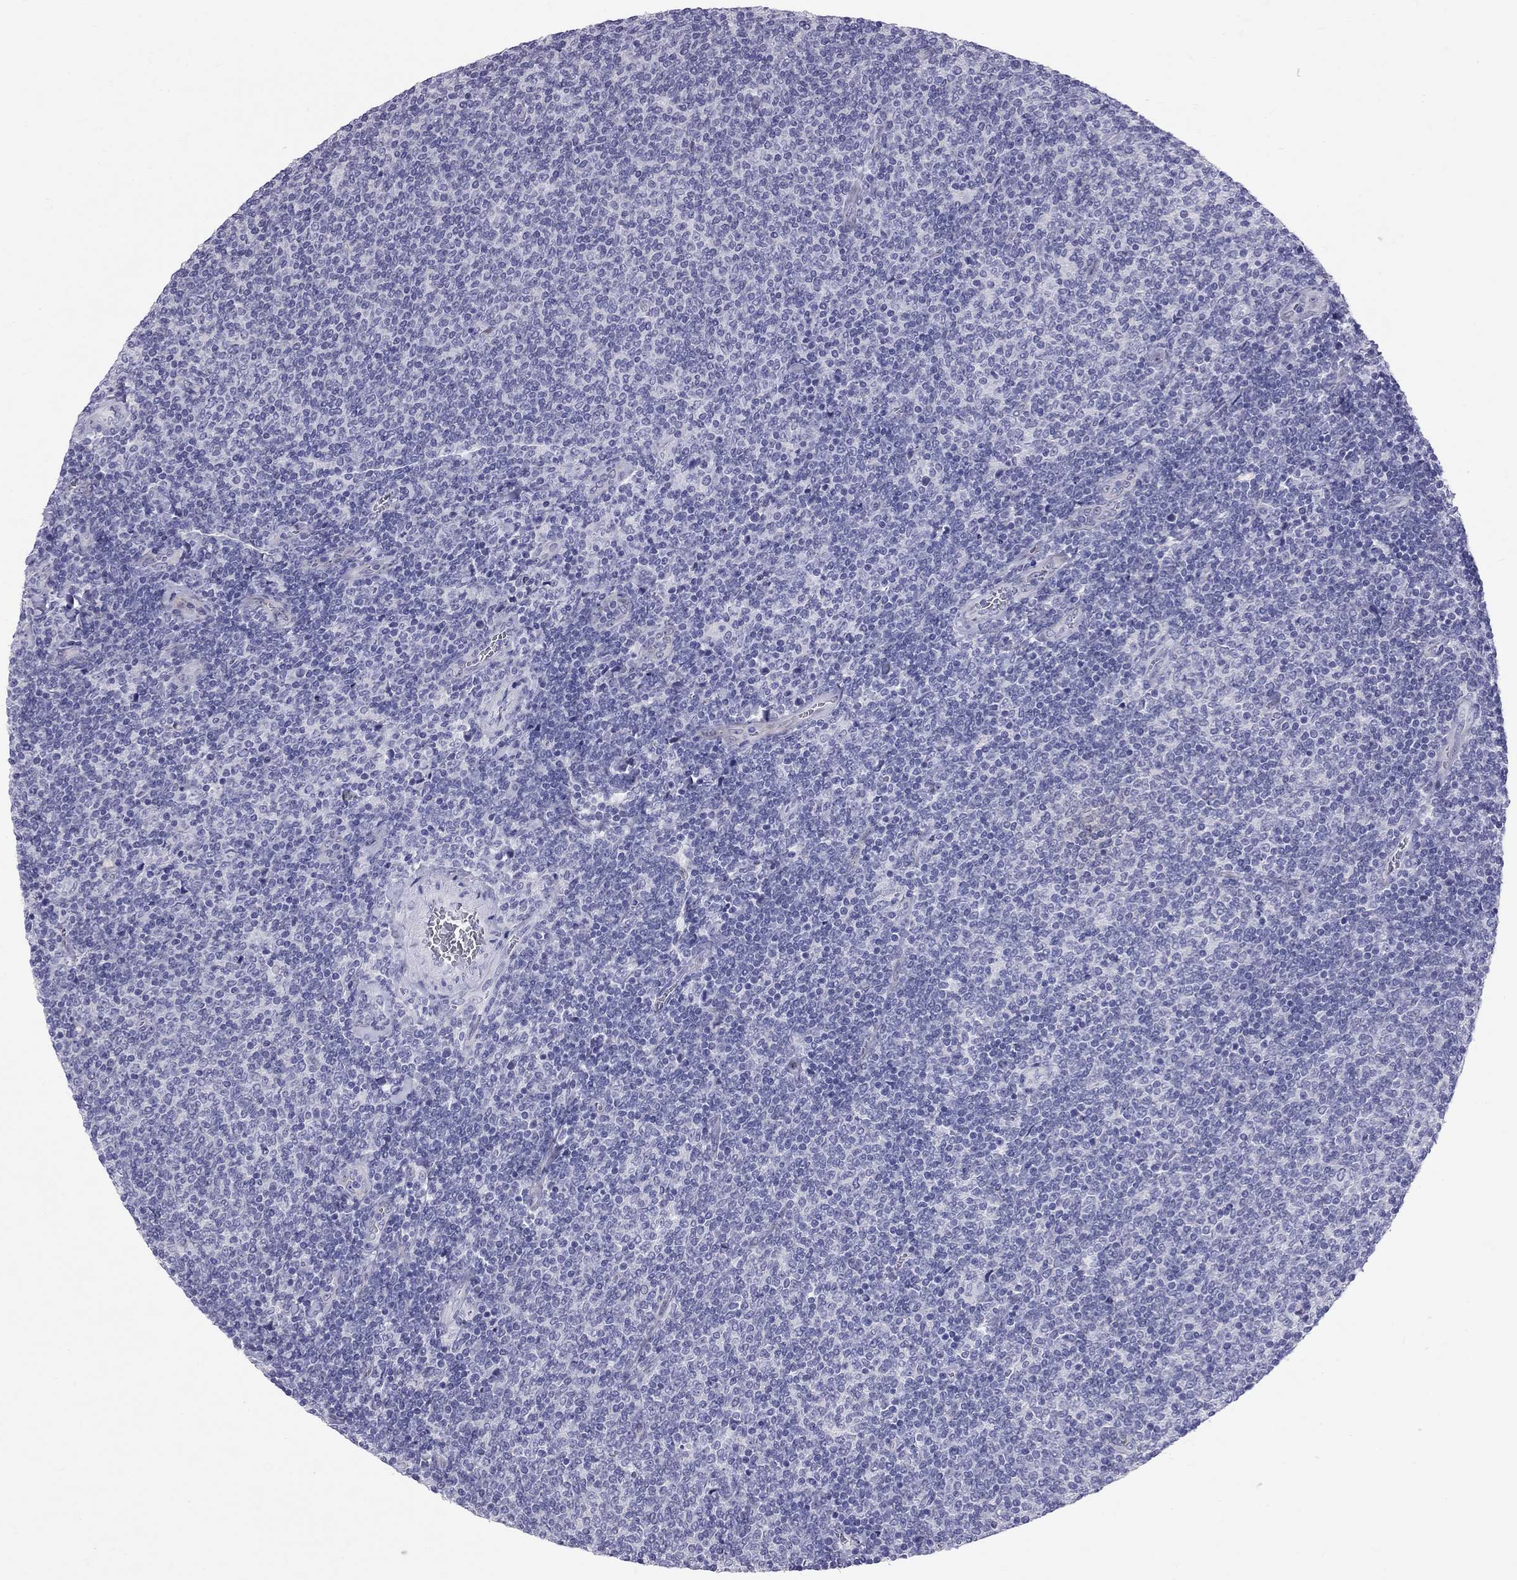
{"staining": {"intensity": "negative", "quantity": "none", "location": "none"}, "tissue": "lymphoma", "cell_type": "Tumor cells", "image_type": "cancer", "snomed": [{"axis": "morphology", "description": "Malignant lymphoma, non-Hodgkin's type, Low grade"}, {"axis": "topography", "description": "Lymph node"}], "caption": "Tumor cells are negative for protein expression in human malignant lymphoma, non-Hodgkin's type (low-grade).", "gene": "FSCN3", "patient": {"sex": "male", "age": 52}}